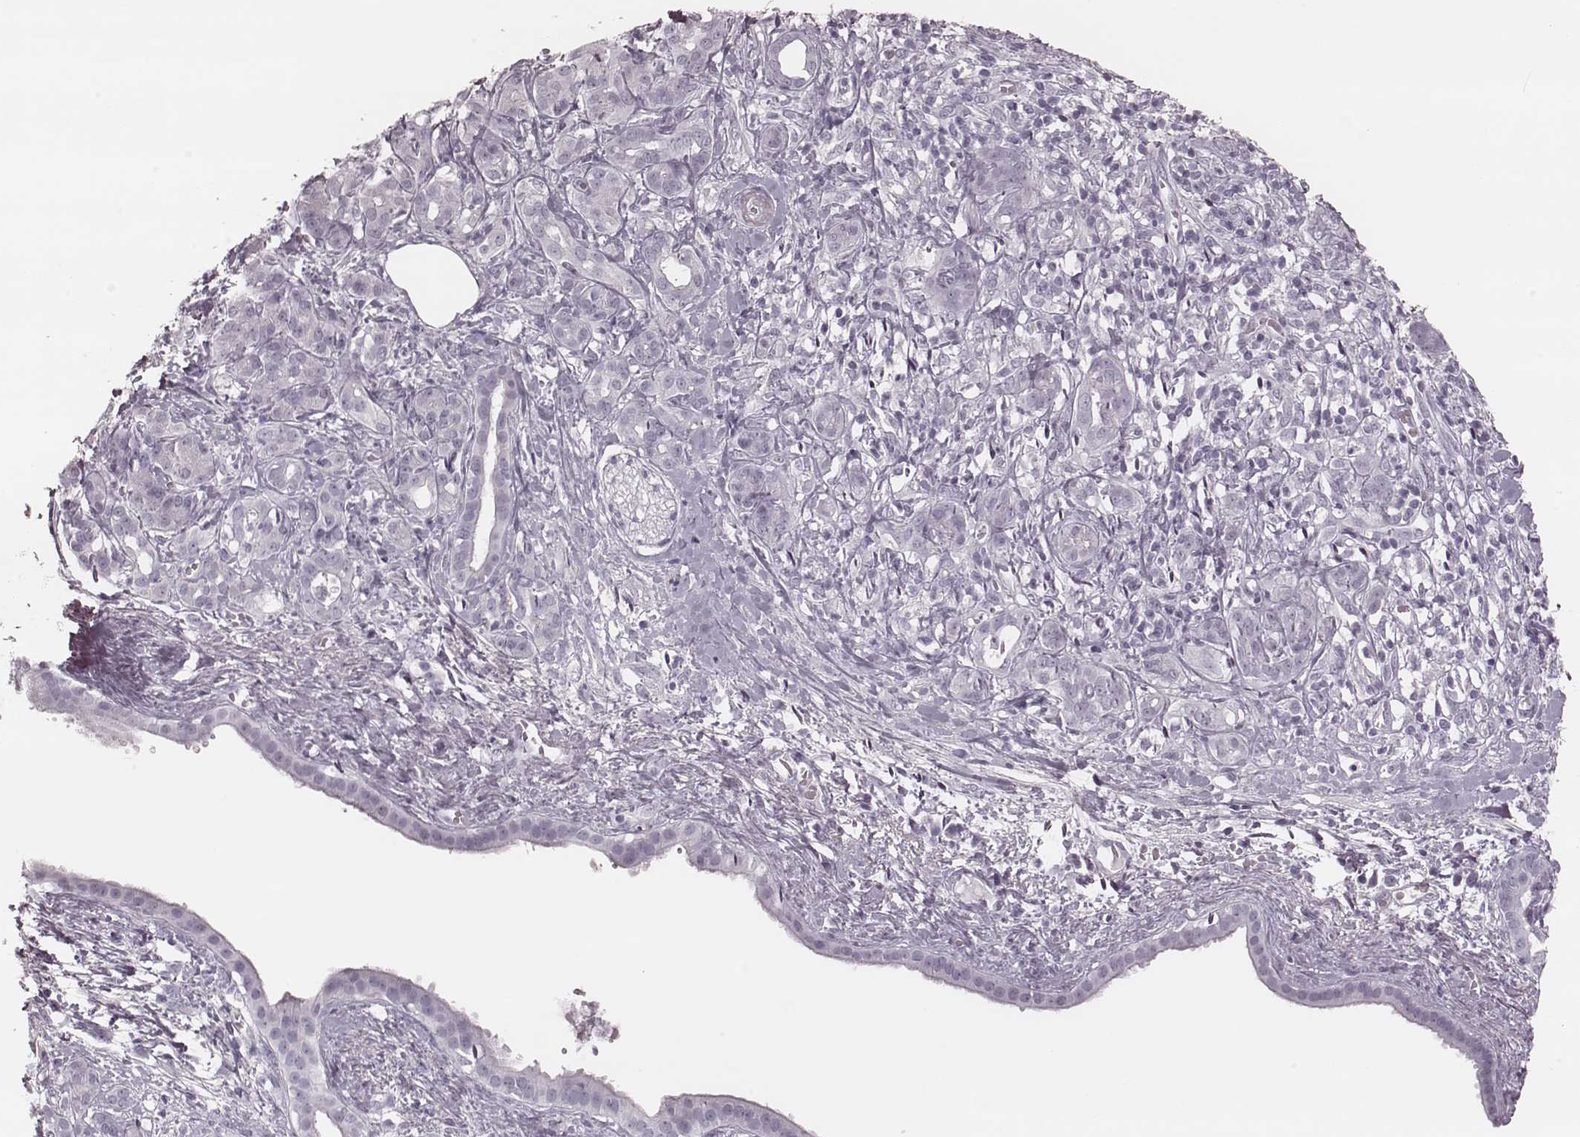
{"staining": {"intensity": "negative", "quantity": "none", "location": "none"}, "tissue": "pancreatic cancer", "cell_type": "Tumor cells", "image_type": "cancer", "snomed": [{"axis": "morphology", "description": "Adenocarcinoma, NOS"}, {"axis": "topography", "description": "Pancreas"}], "caption": "IHC photomicrograph of human pancreatic cancer stained for a protein (brown), which reveals no expression in tumor cells. Brightfield microscopy of immunohistochemistry stained with DAB (brown) and hematoxylin (blue), captured at high magnification.", "gene": "KRT74", "patient": {"sex": "male", "age": 61}}